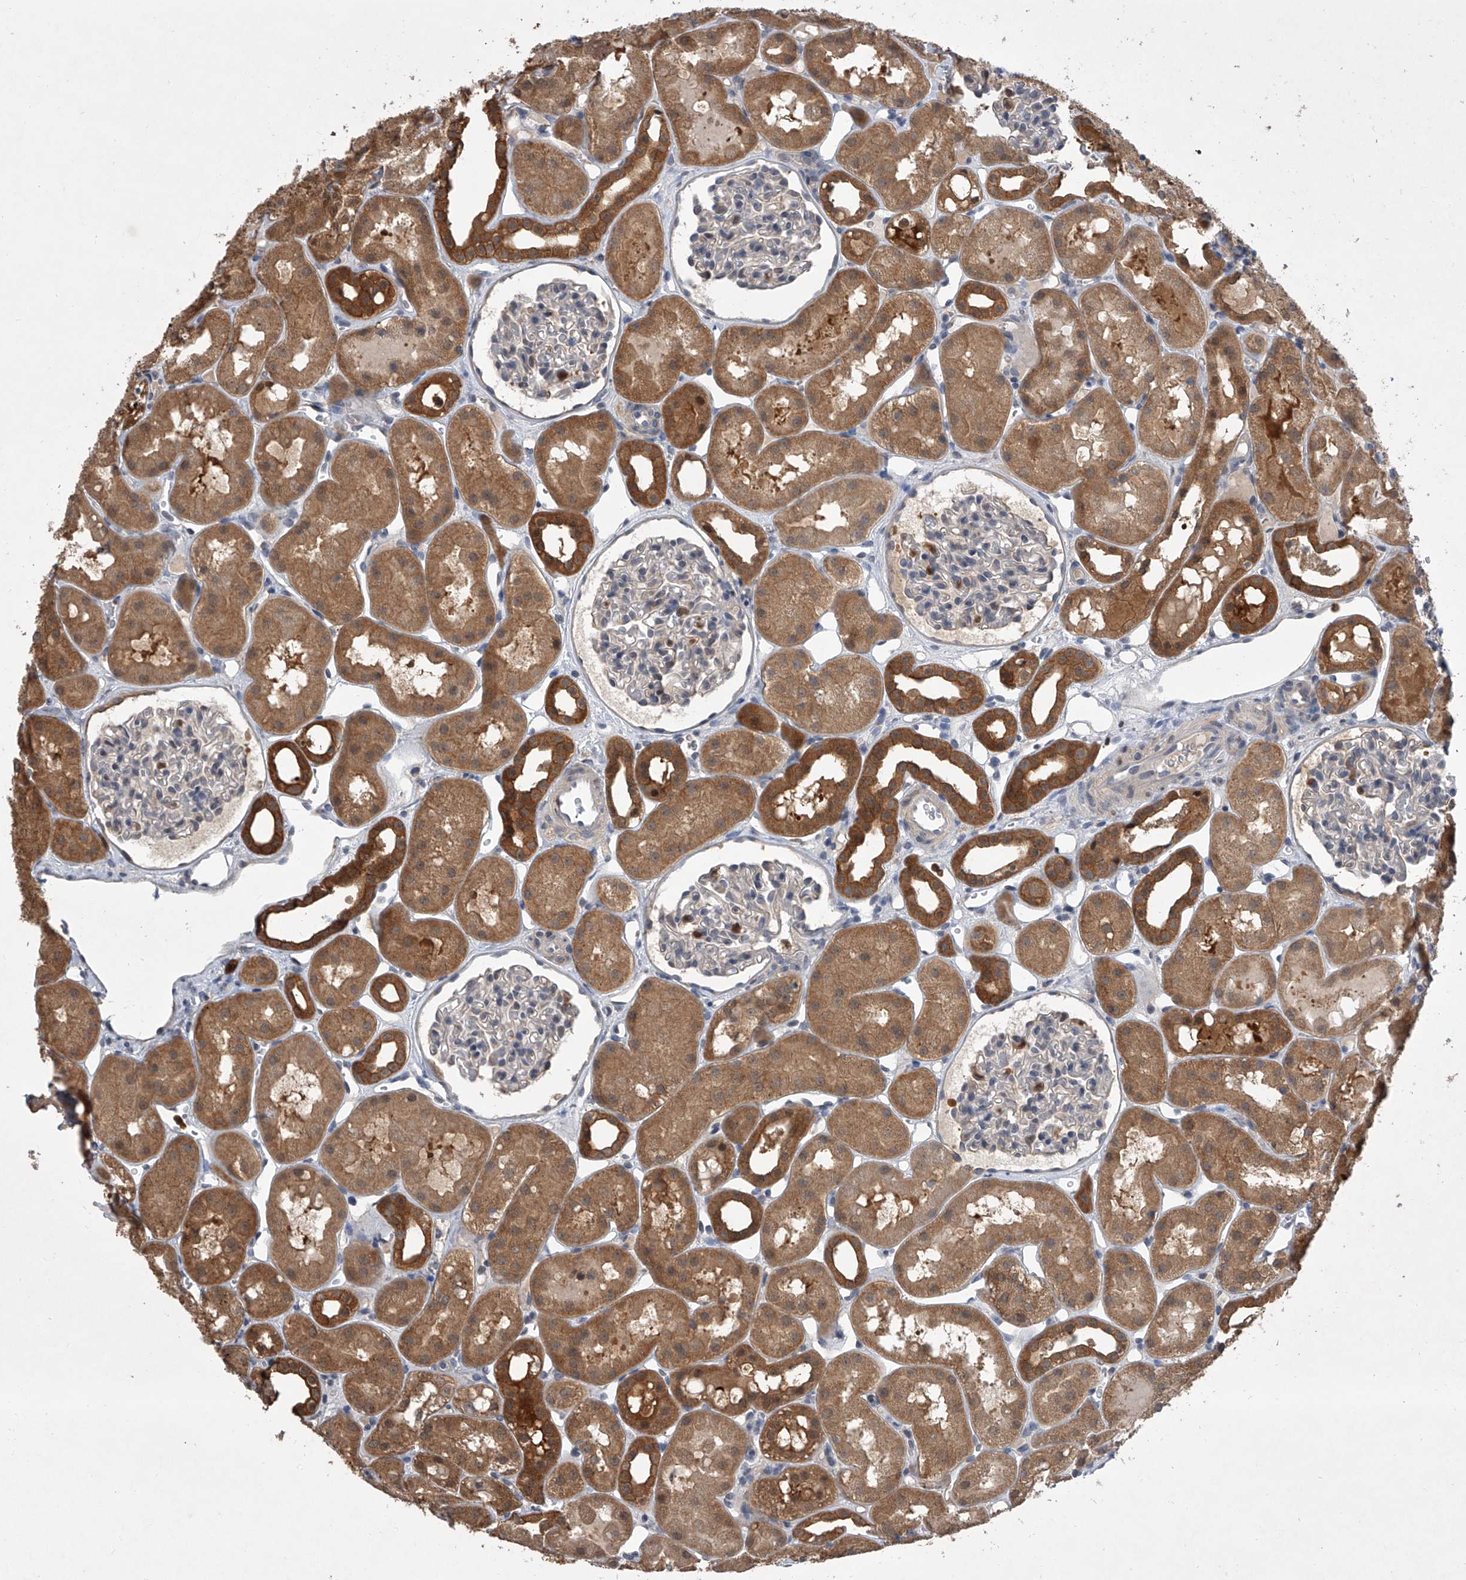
{"staining": {"intensity": "moderate", "quantity": "<25%", "location": "nuclear"}, "tissue": "kidney", "cell_type": "Cells in glomeruli", "image_type": "normal", "snomed": [{"axis": "morphology", "description": "Normal tissue, NOS"}, {"axis": "topography", "description": "Kidney"}], "caption": "This photomicrograph shows immunohistochemistry staining of unremarkable kidney, with low moderate nuclear positivity in approximately <25% of cells in glomeruli.", "gene": "BHLHE23", "patient": {"sex": "male", "age": 16}}